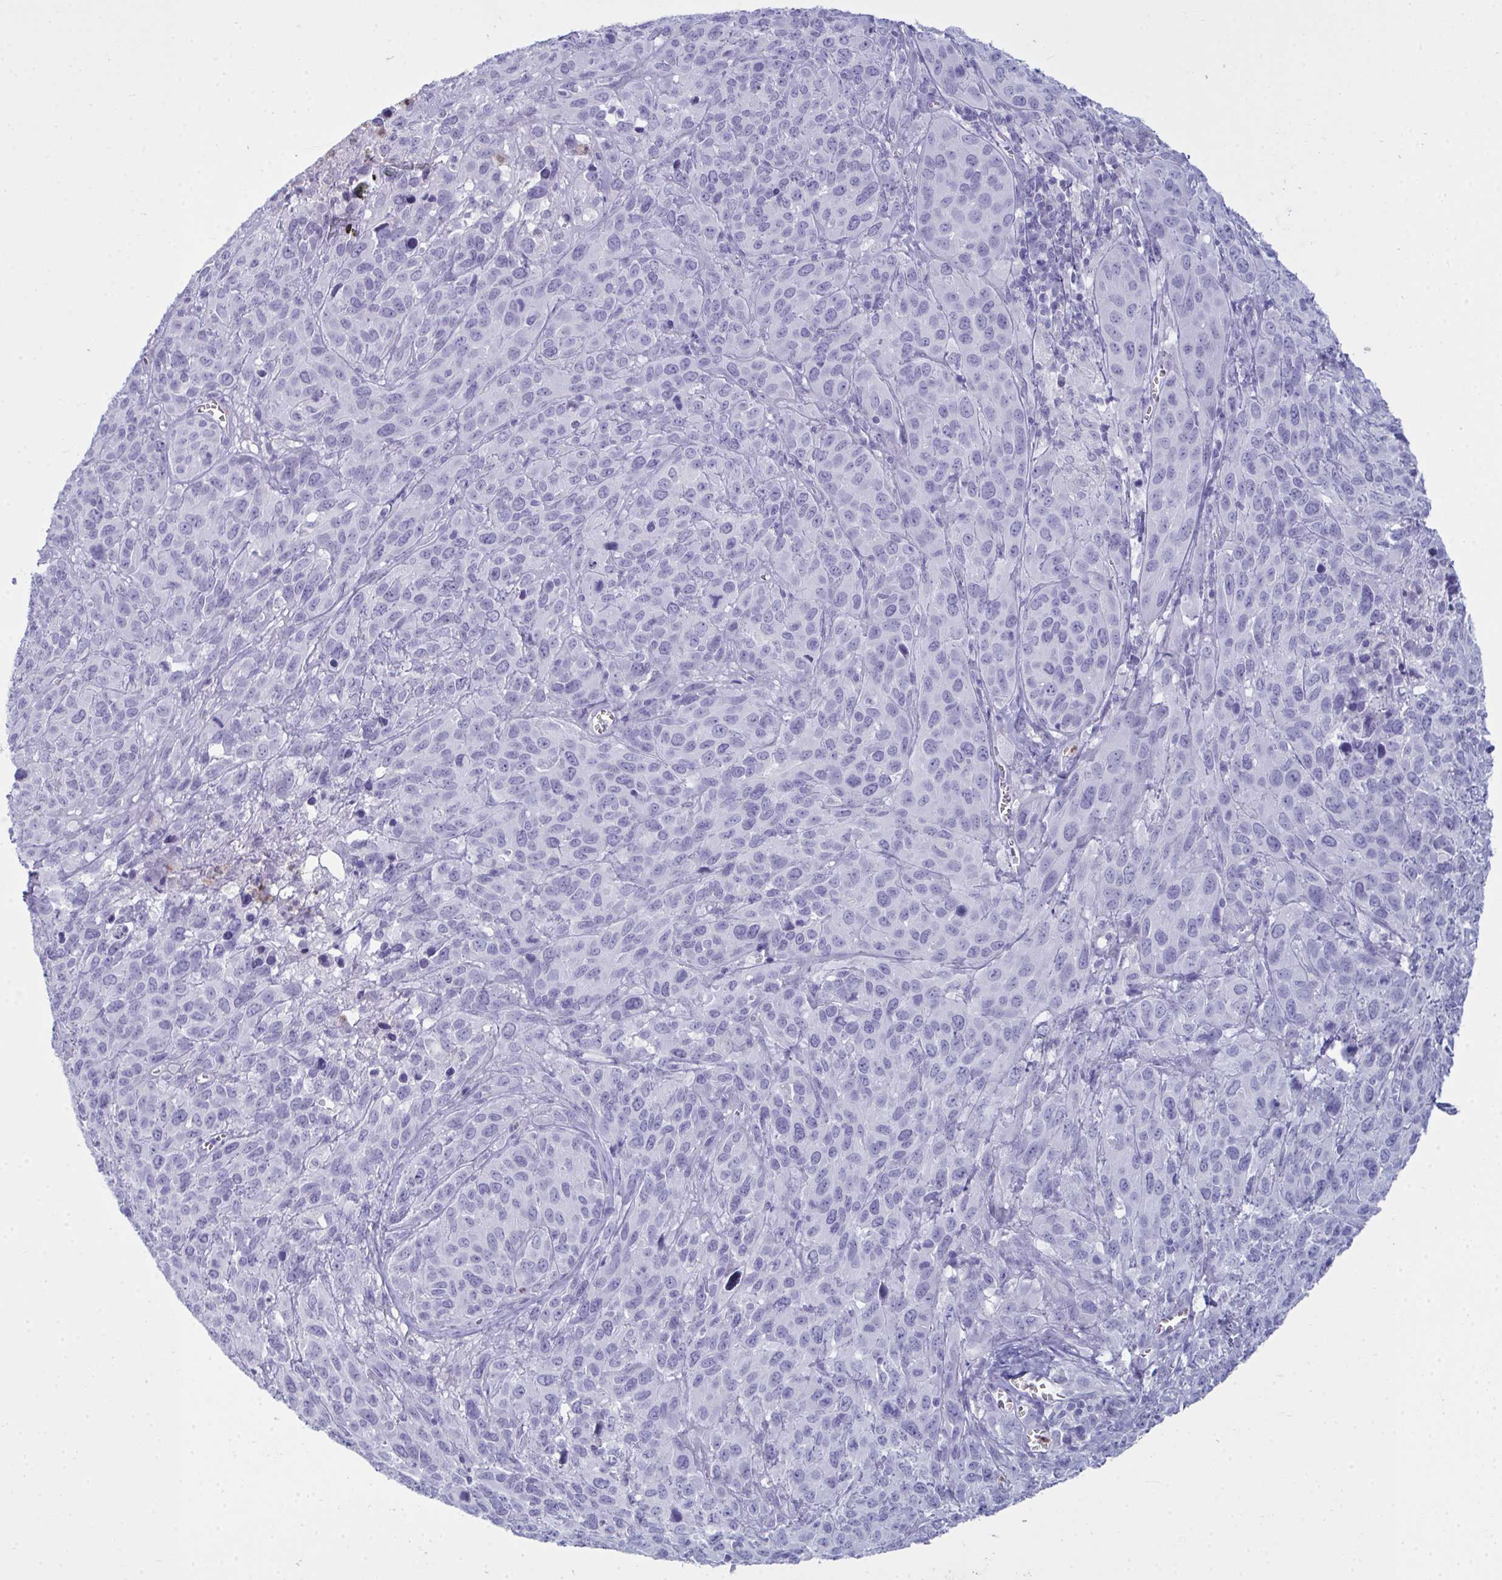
{"staining": {"intensity": "negative", "quantity": "none", "location": "none"}, "tissue": "cervical cancer", "cell_type": "Tumor cells", "image_type": "cancer", "snomed": [{"axis": "morphology", "description": "Normal tissue, NOS"}, {"axis": "morphology", "description": "Squamous cell carcinoma, NOS"}, {"axis": "topography", "description": "Cervix"}], "caption": "An immunohistochemistry histopathology image of cervical squamous cell carcinoma is shown. There is no staining in tumor cells of cervical squamous cell carcinoma. Brightfield microscopy of immunohistochemistry (IHC) stained with DAB (3,3'-diaminobenzidine) (brown) and hematoxylin (blue), captured at high magnification.", "gene": "SERPINB10", "patient": {"sex": "female", "age": 51}}